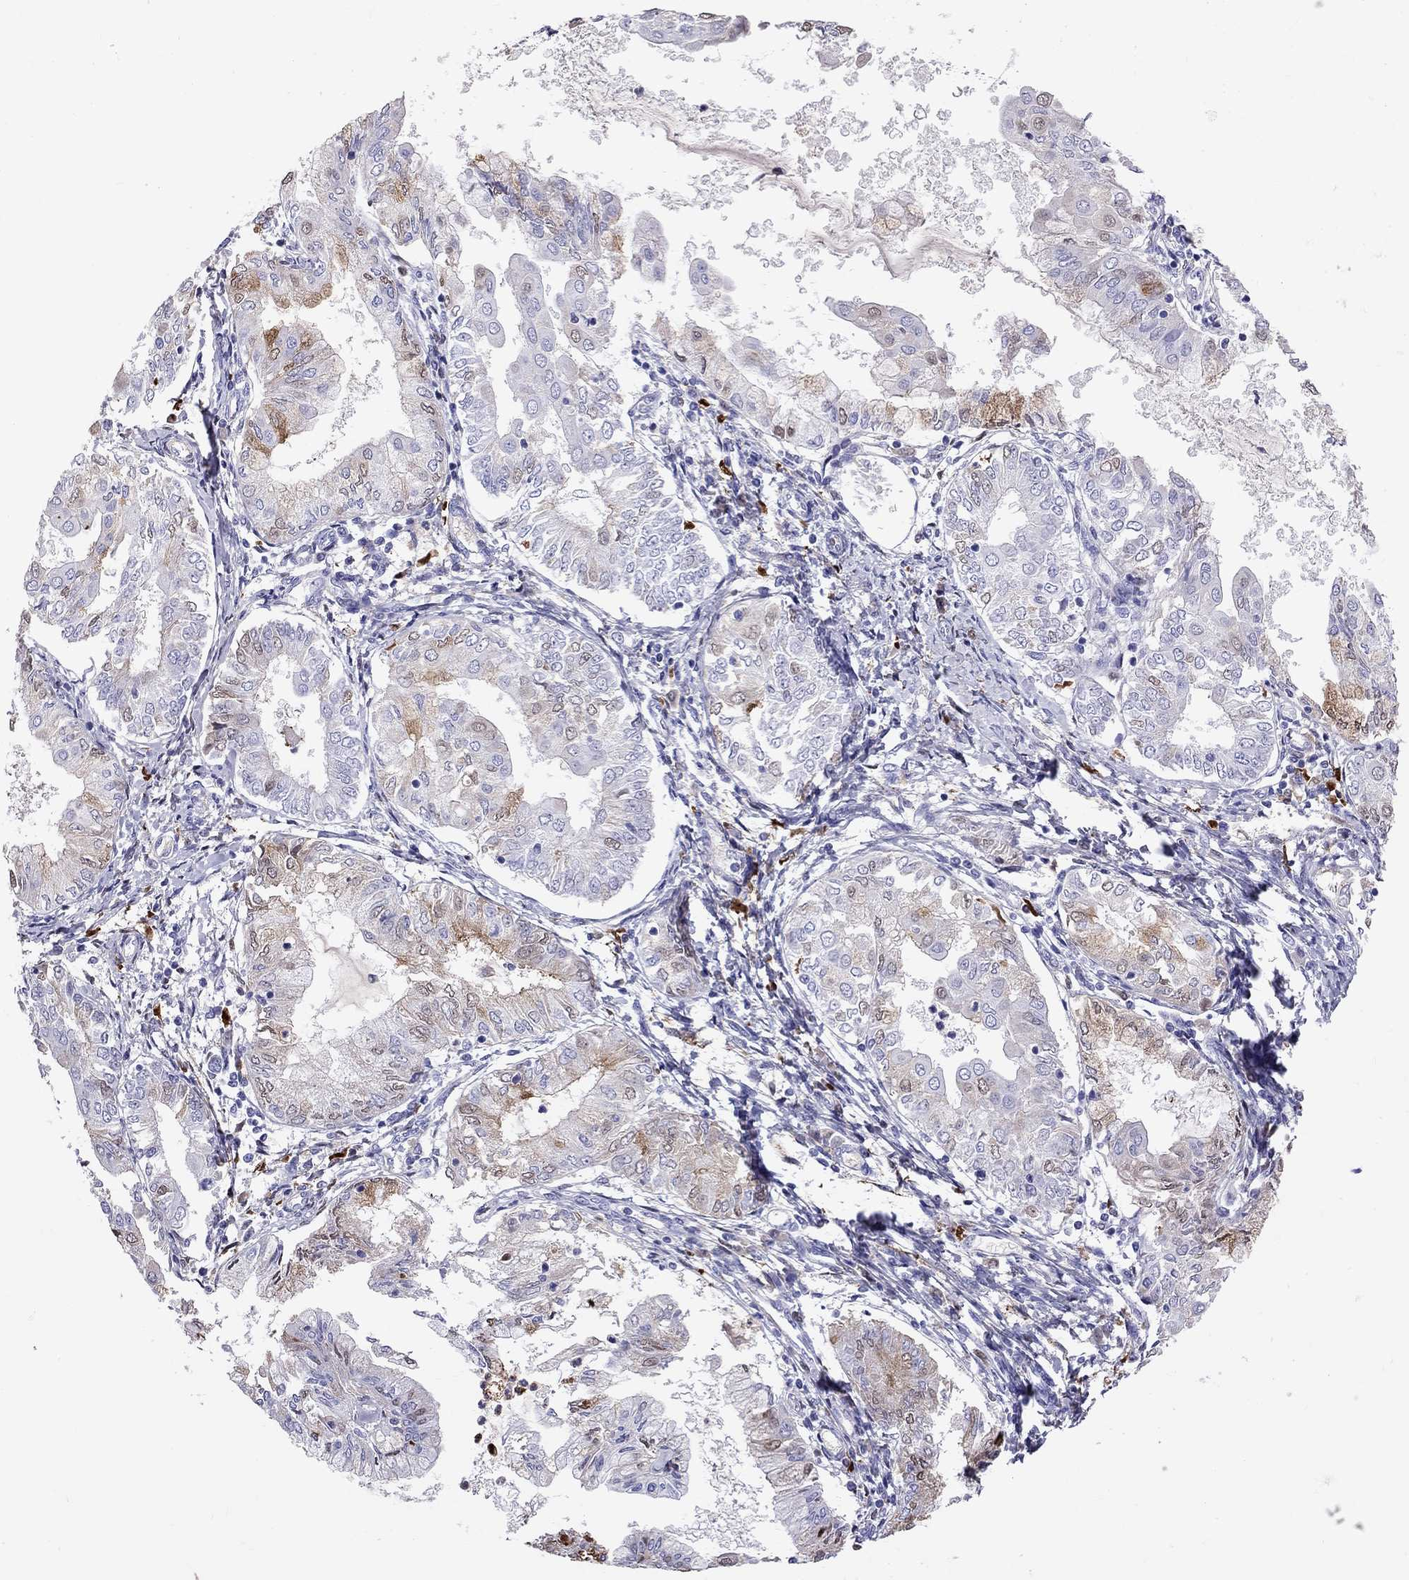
{"staining": {"intensity": "moderate", "quantity": "<25%", "location": "cytoplasmic/membranous"}, "tissue": "endometrial cancer", "cell_type": "Tumor cells", "image_type": "cancer", "snomed": [{"axis": "morphology", "description": "Adenocarcinoma, NOS"}, {"axis": "topography", "description": "Endometrium"}], "caption": "This is an image of immunohistochemistry (IHC) staining of endometrial adenocarcinoma, which shows moderate positivity in the cytoplasmic/membranous of tumor cells.", "gene": "SERPINA3", "patient": {"sex": "female", "age": 68}}